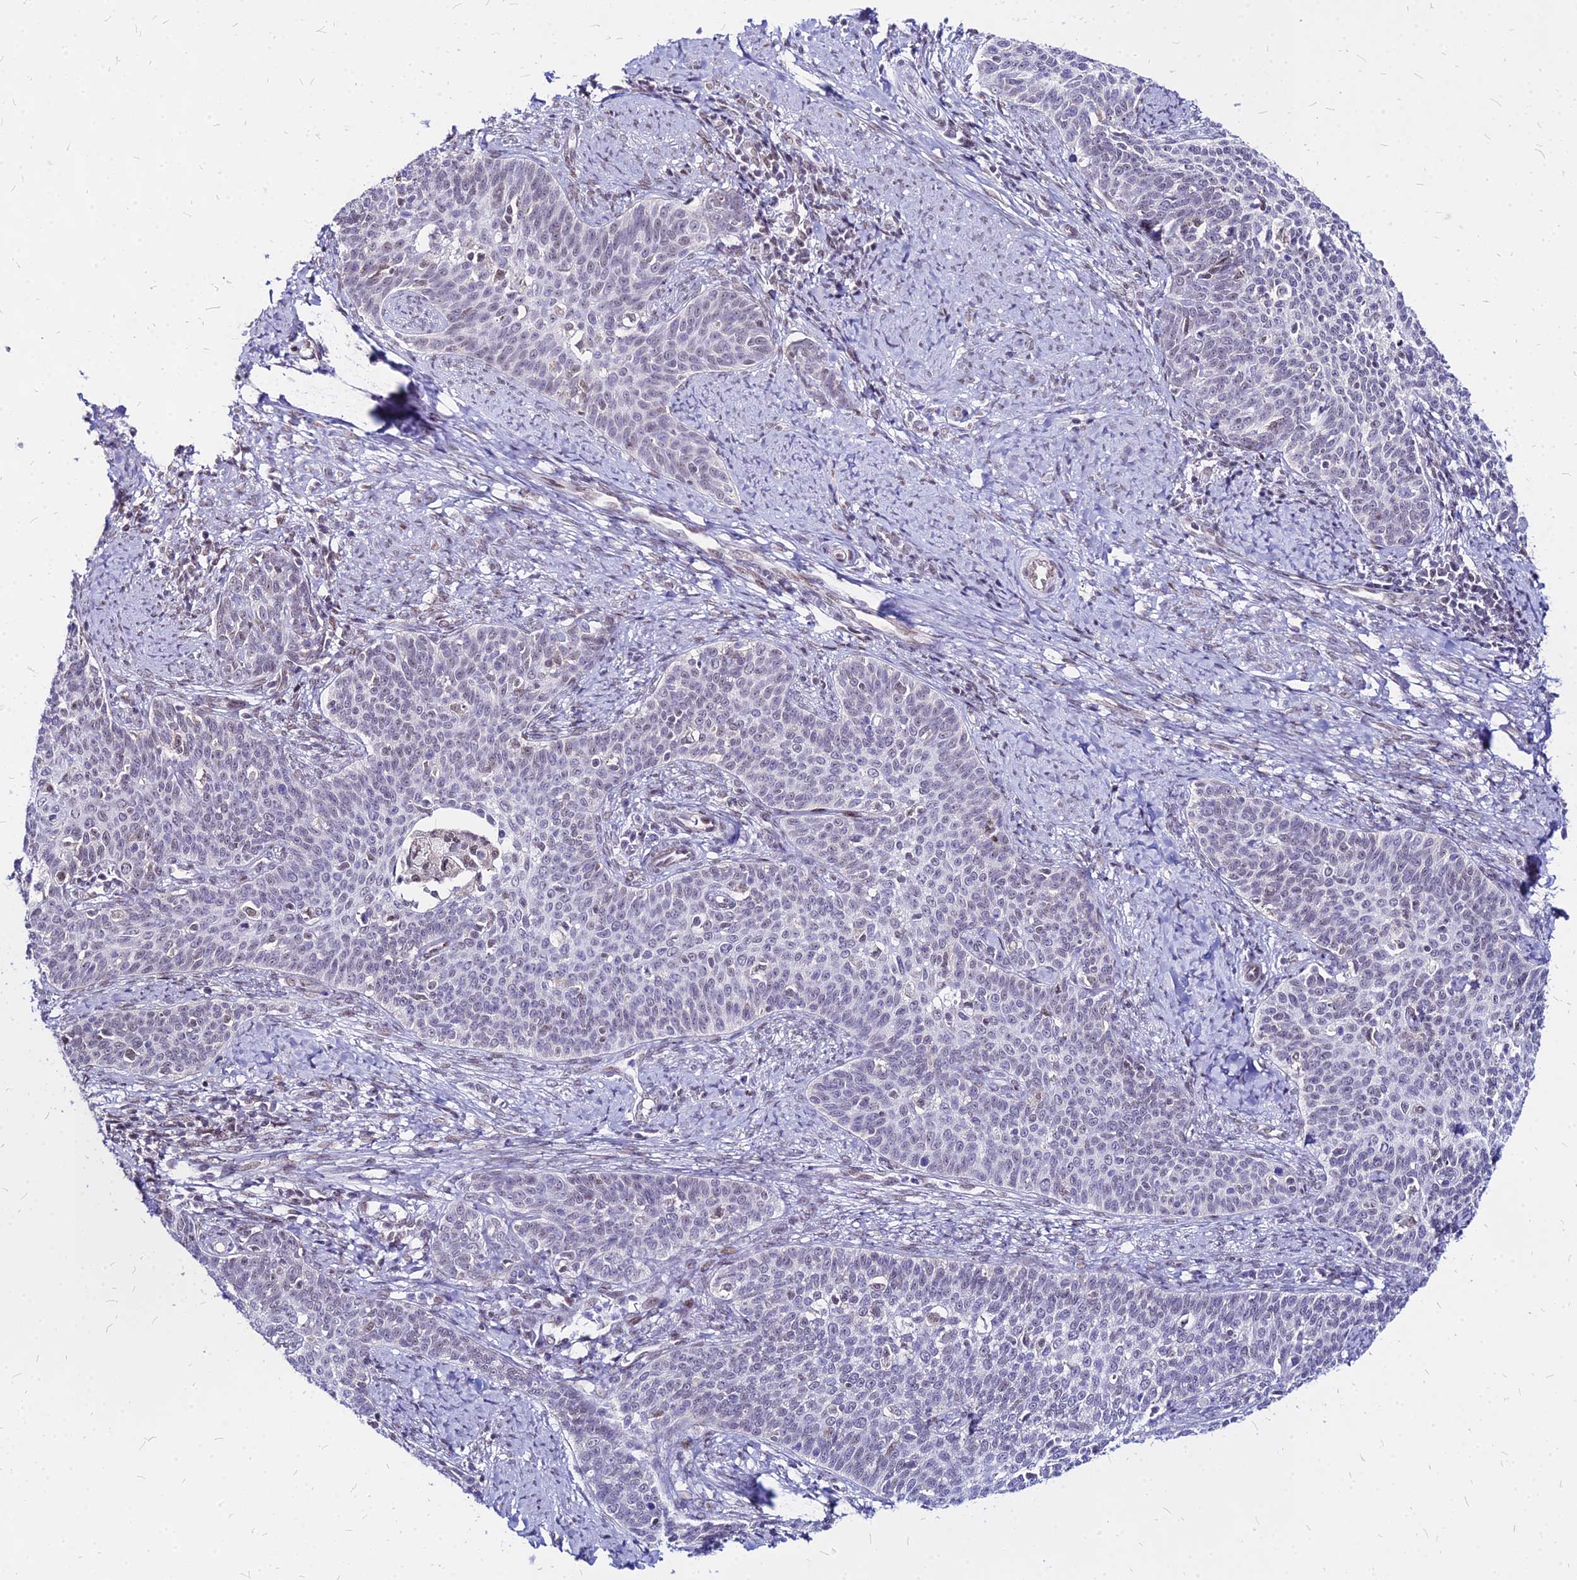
{"staining": {"intensity": "negative", "quantity": "none", "location": "none"}, "tissue": "cervical cancer", "cell_type": "Tumor cells", "image_type": "cancer", "snomed": [{"axis": "morphology", "description": "Squamous cell carcinoma, NOS"}, {"axis": "topography", "description": "Cervix"}], "caption": "DAB (3,3'-diaminobenzidine) immunohistochemical staining of cervical squamous cell carcinoma demonstrates no significant positivity in tumor cells.", "gene": "FDX2", "patient": {"sex": "female", "age": 39}}